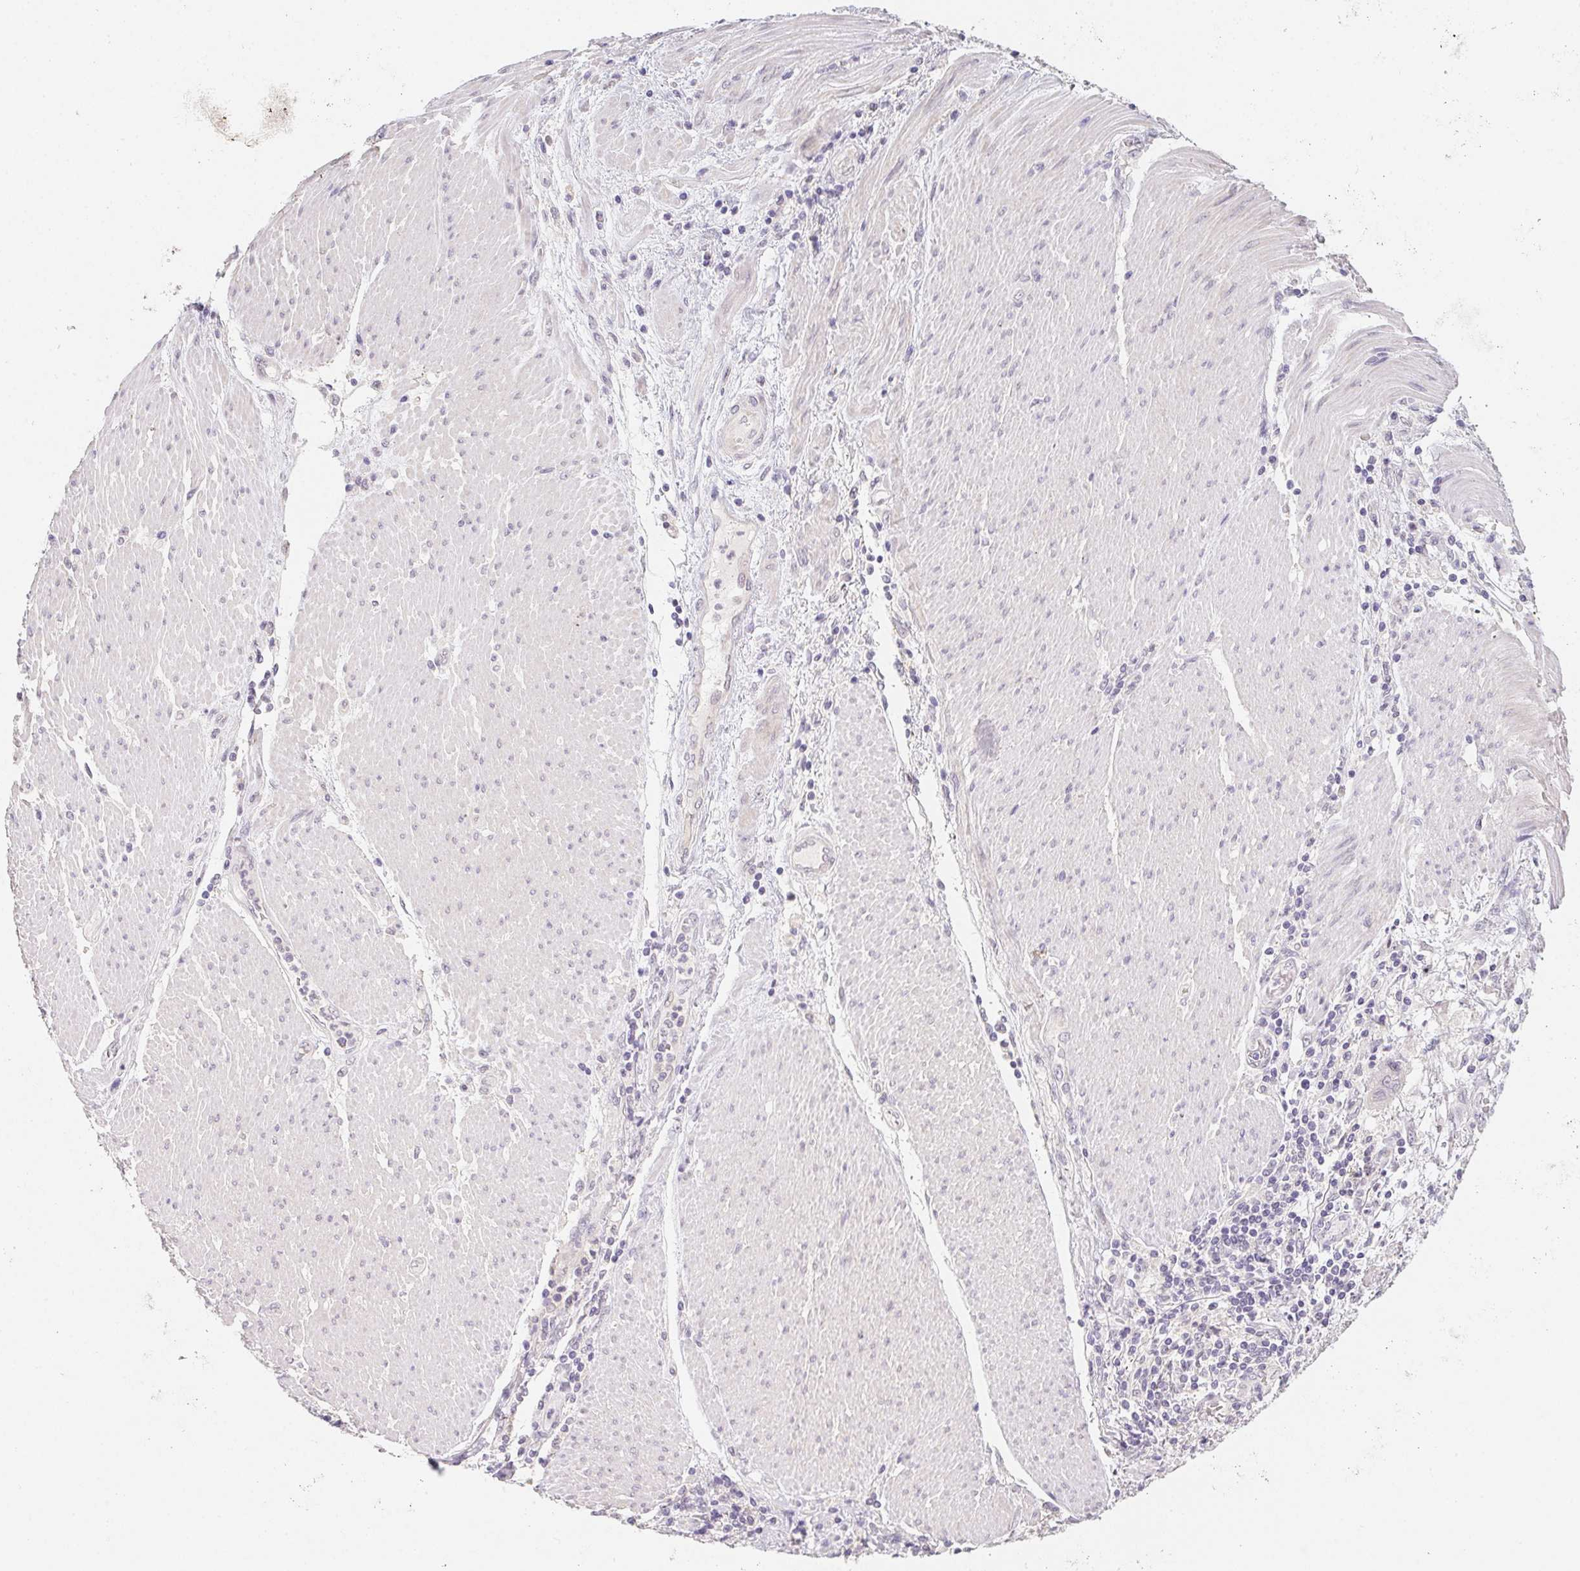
{"staining": {"intensity": "negative", "quantity": "none", "location": "none"}, "tissue": "stomach cancer", "cell_type": "Tumor cells", "image_type": "cancer", "snomed": [{"axis": "morphology", "description": "Adenocarcinoma, NOS"}, {"axis": "topography", "description": "Pancreas"}, {"axis": "topography", "description": "Stomach, upper"}], "caption": "Tumor cells show no significant protein expression in stomach cancer (adenocarcinoma).", "gene": "ZBBX", "patient": {"sex": "male", "age": 77}}